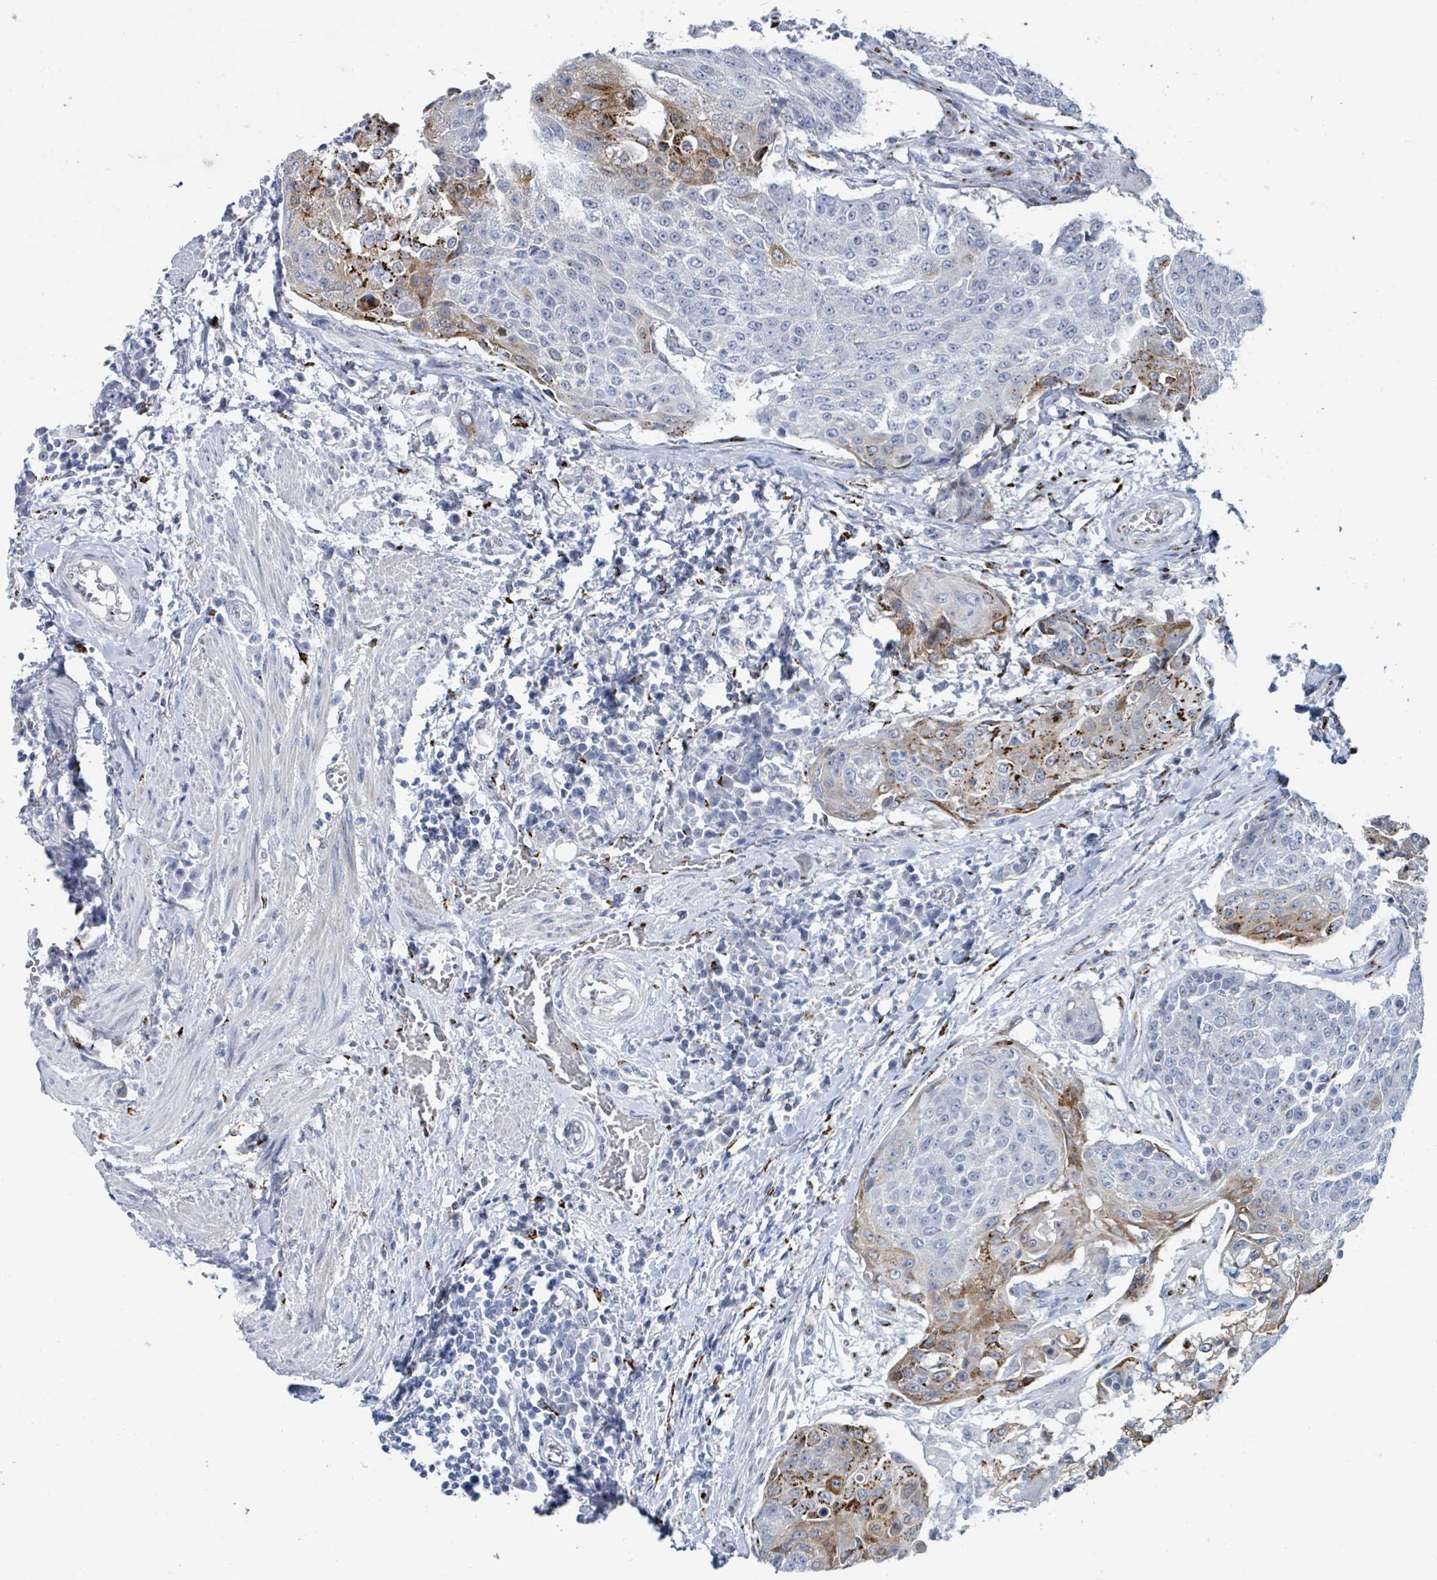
{"staining": {"intensity": "moderate", "quantity": "25%-75%", "location": "cytoplasmic/membranous"}, "tissue": "urothelial cancer", "cell_type": "Tumor cells", "image_type": "cancer", "snomed": [{"axis": "morphology", "description": "Urothelial carcinoma, High grade"}, {"axis": "topography", "description": "Urinary bladder"}], "caption": "Immunohistochemistry (IHC) image of neoplastic tissue: urothelial cancer stained using immunohistochemistry reveals medium levels of moderate protein expression localized specifically in the cytoplasmic/membranous of tumor cells, appearing as a cytoplasmic/membranous brown color.", "gene": "DCAF5", "patient": {"sex": "female", "age": 63}}